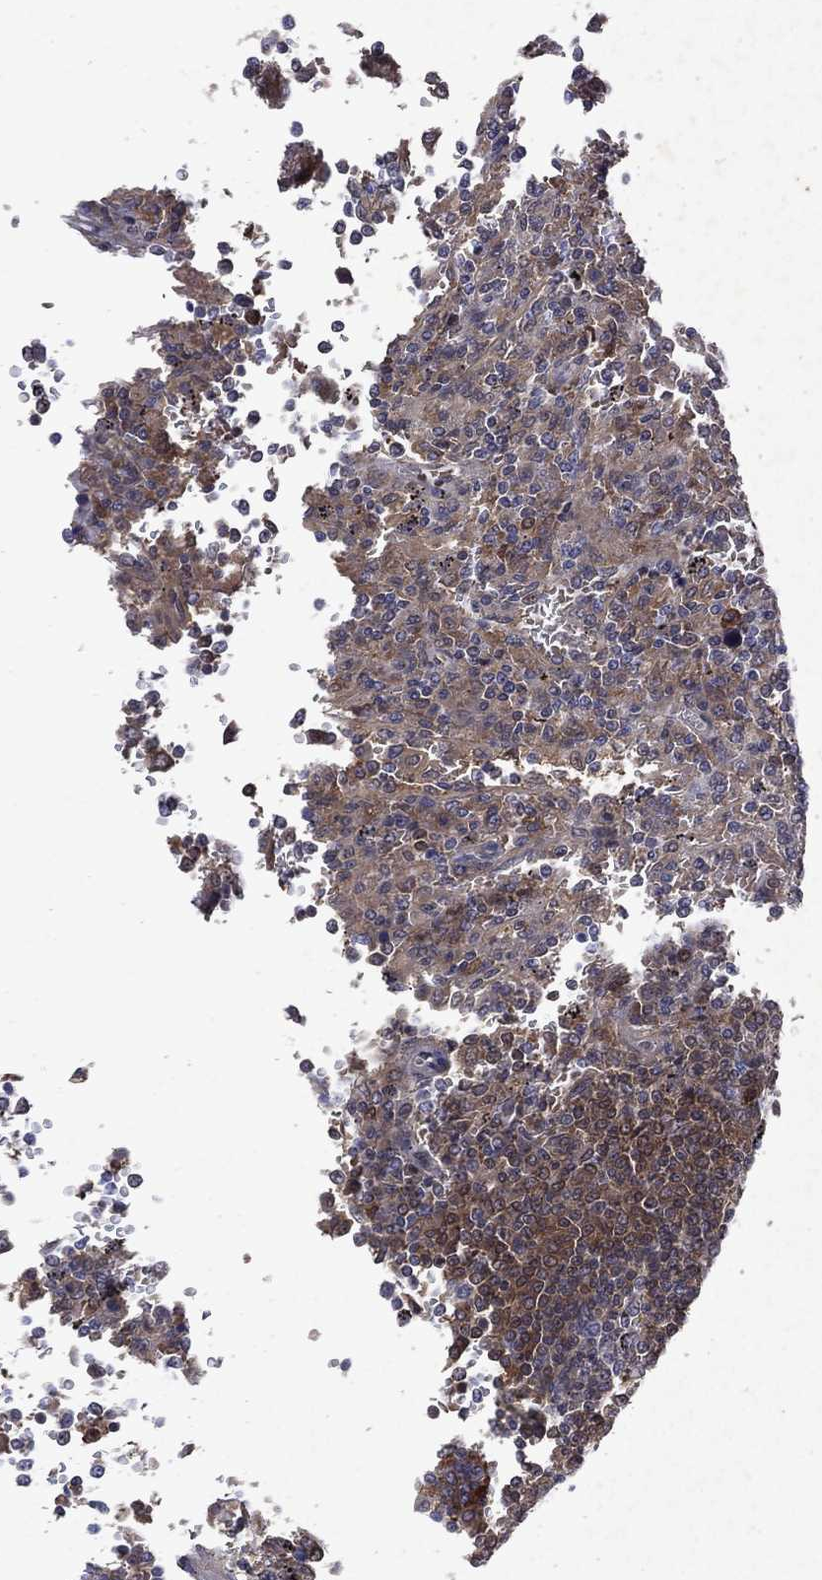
{"staining": {"intensity": "weak", "quantity": "<25%", "location": "cytoplasmic/membranous"}, "tissue": "lymphoma", "cell_type": "Tumor cells", "image_type": "cancer", "snomed": [{"axis": "morphology", "description": "Malignant lymphoma, non-Hodgkin's type, Low grade"}, {"axis": "topography", "description": "Spleen"}], "caption": "Immunohistochemistry micrograph of human lymphoma stained for a protein (brown), which reveals no positivity in tumor cells.", "gene": "MTAP", "patient": {"sex": "male", "age": 62}}